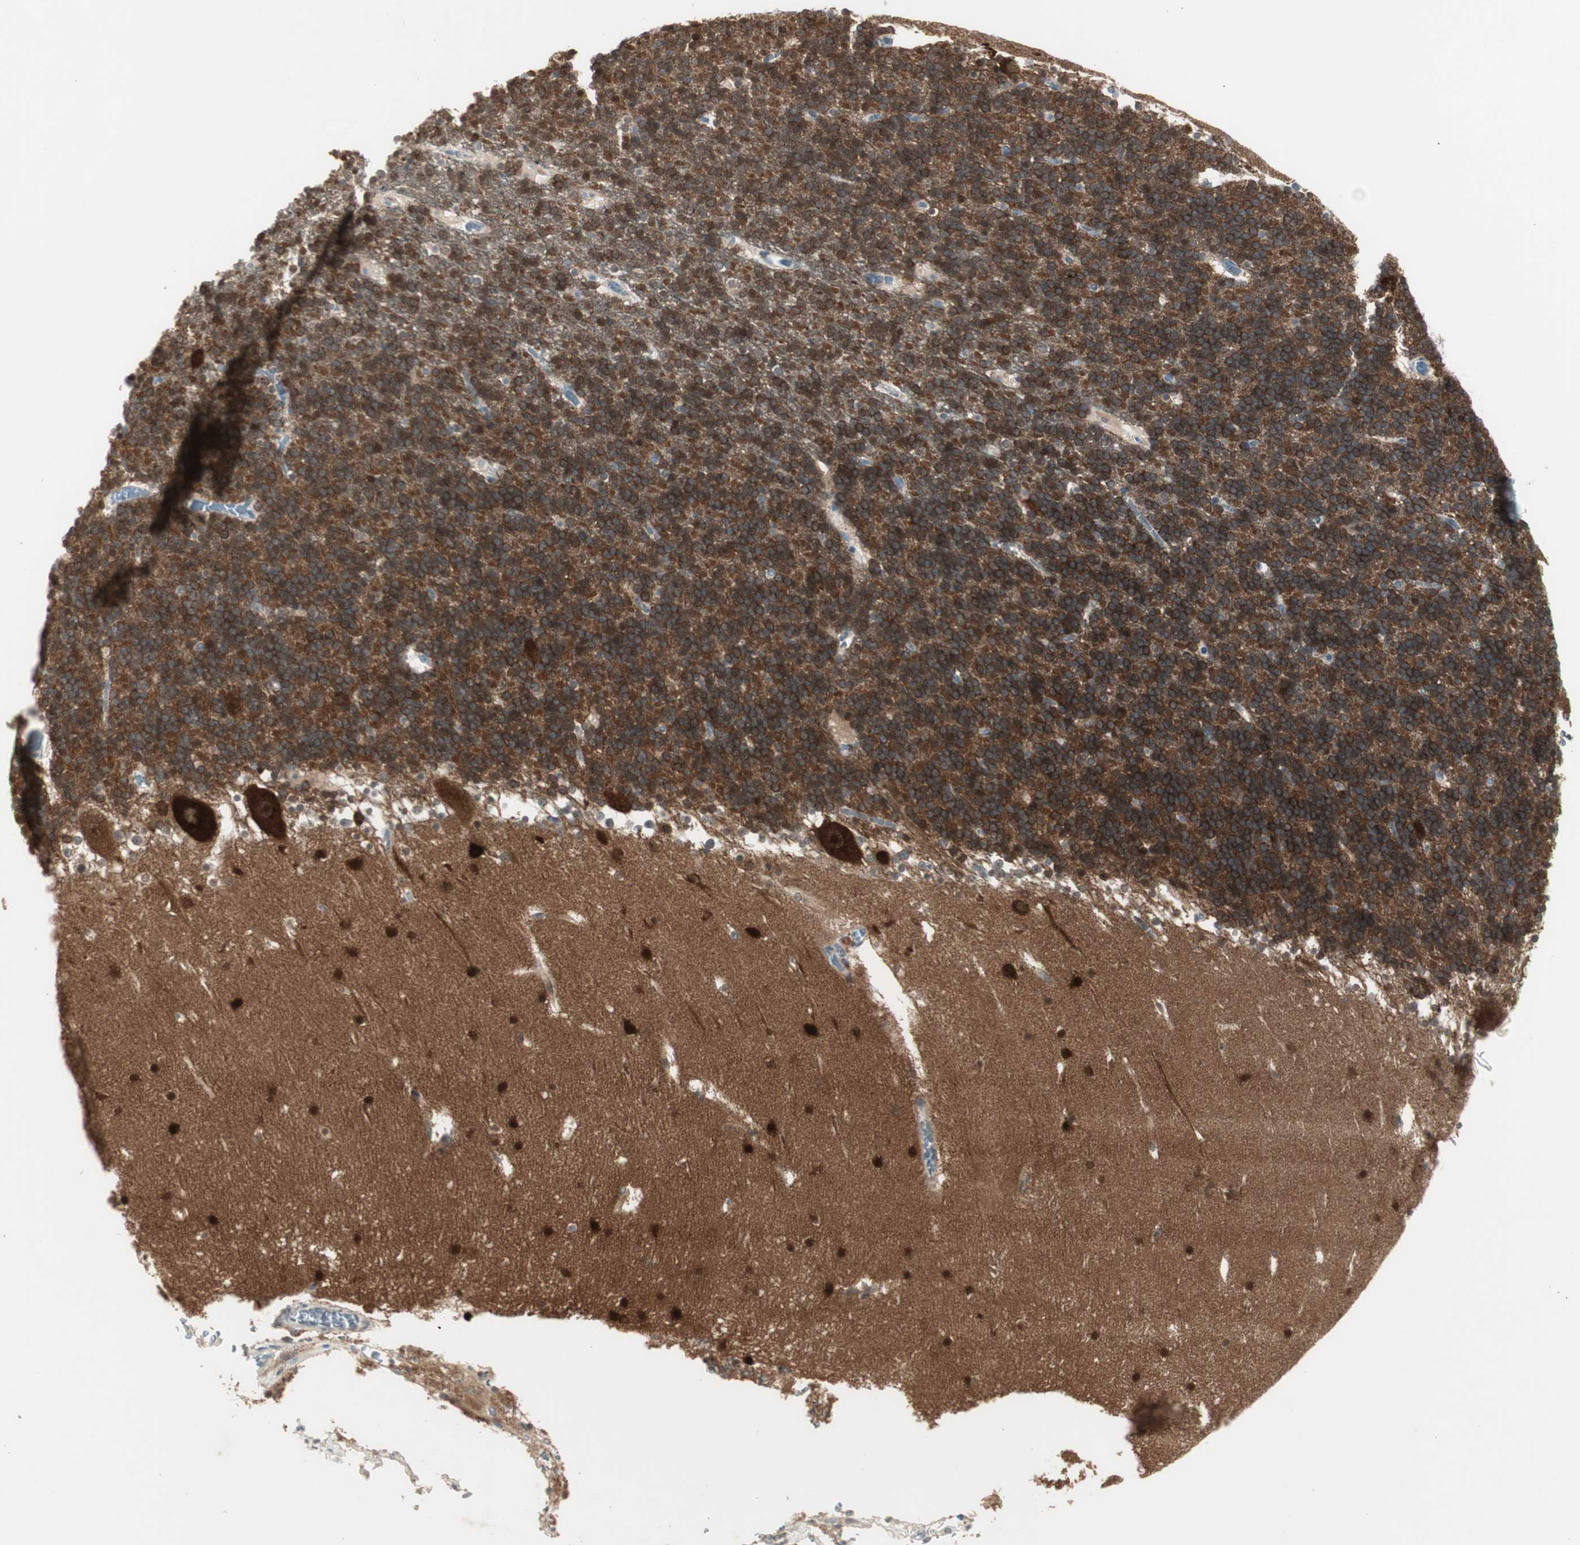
{"staining": {"intensity": "strong", "quantity": "25%-75%", "location": "cytoplasmic/membranous"}, "tissue": "cerebellum", "cell_type": "Cells in granular layer", "image_type": "normal", "snomed": [{"axis": "morphology", "description": "Normal tissue, NOS"}, {"axis": "topography", "description": "Cerebellum"}], "caption": "Immunohistochemistry of benign cerebellum demonstrates high levels of strong cytoplasmic/membranous expression in about 25%-75% of cells in granular layer.", "gene": "MAPRE3", "patient": {"sex": "male", "age": 45}}